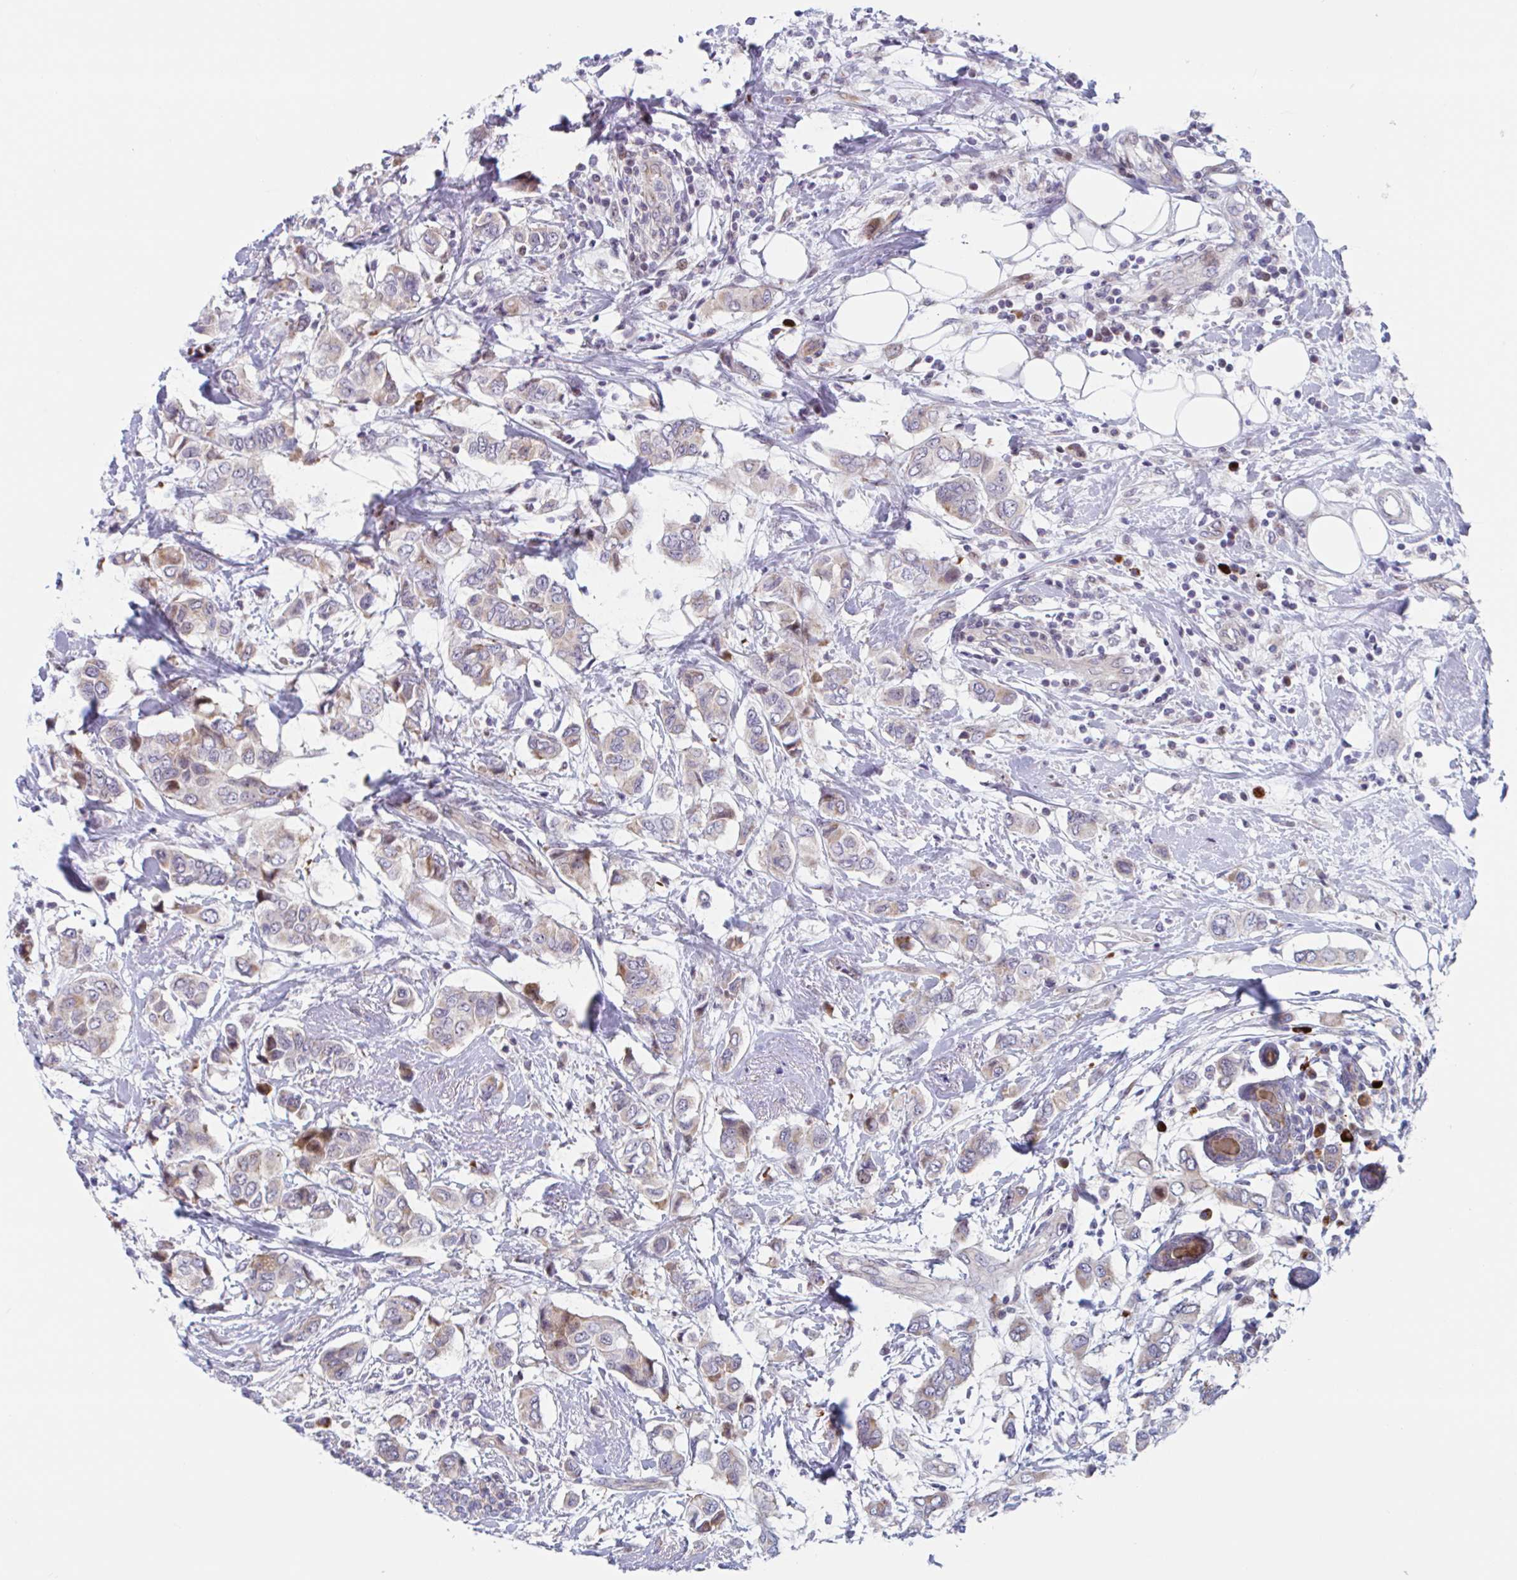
{"staining": {"intensity": "weak", "quantity": "<25%", "location": "cytoplasmic/membranous"}, "tissue": "breast cancer", "cell_type": "Tumor cells", "image_type": "cancer", "snomed": [{"axis": "morphology", "description": "Lobular carcinoma"}, {"axis": "topography", "description": "Breast"}], "caption": "A histopathology image of breast cancer stained for a protein exhibits no brown staining in tumor cells.", "gene": "DUXA", "patient": {"sex": "female", "age": 51}}